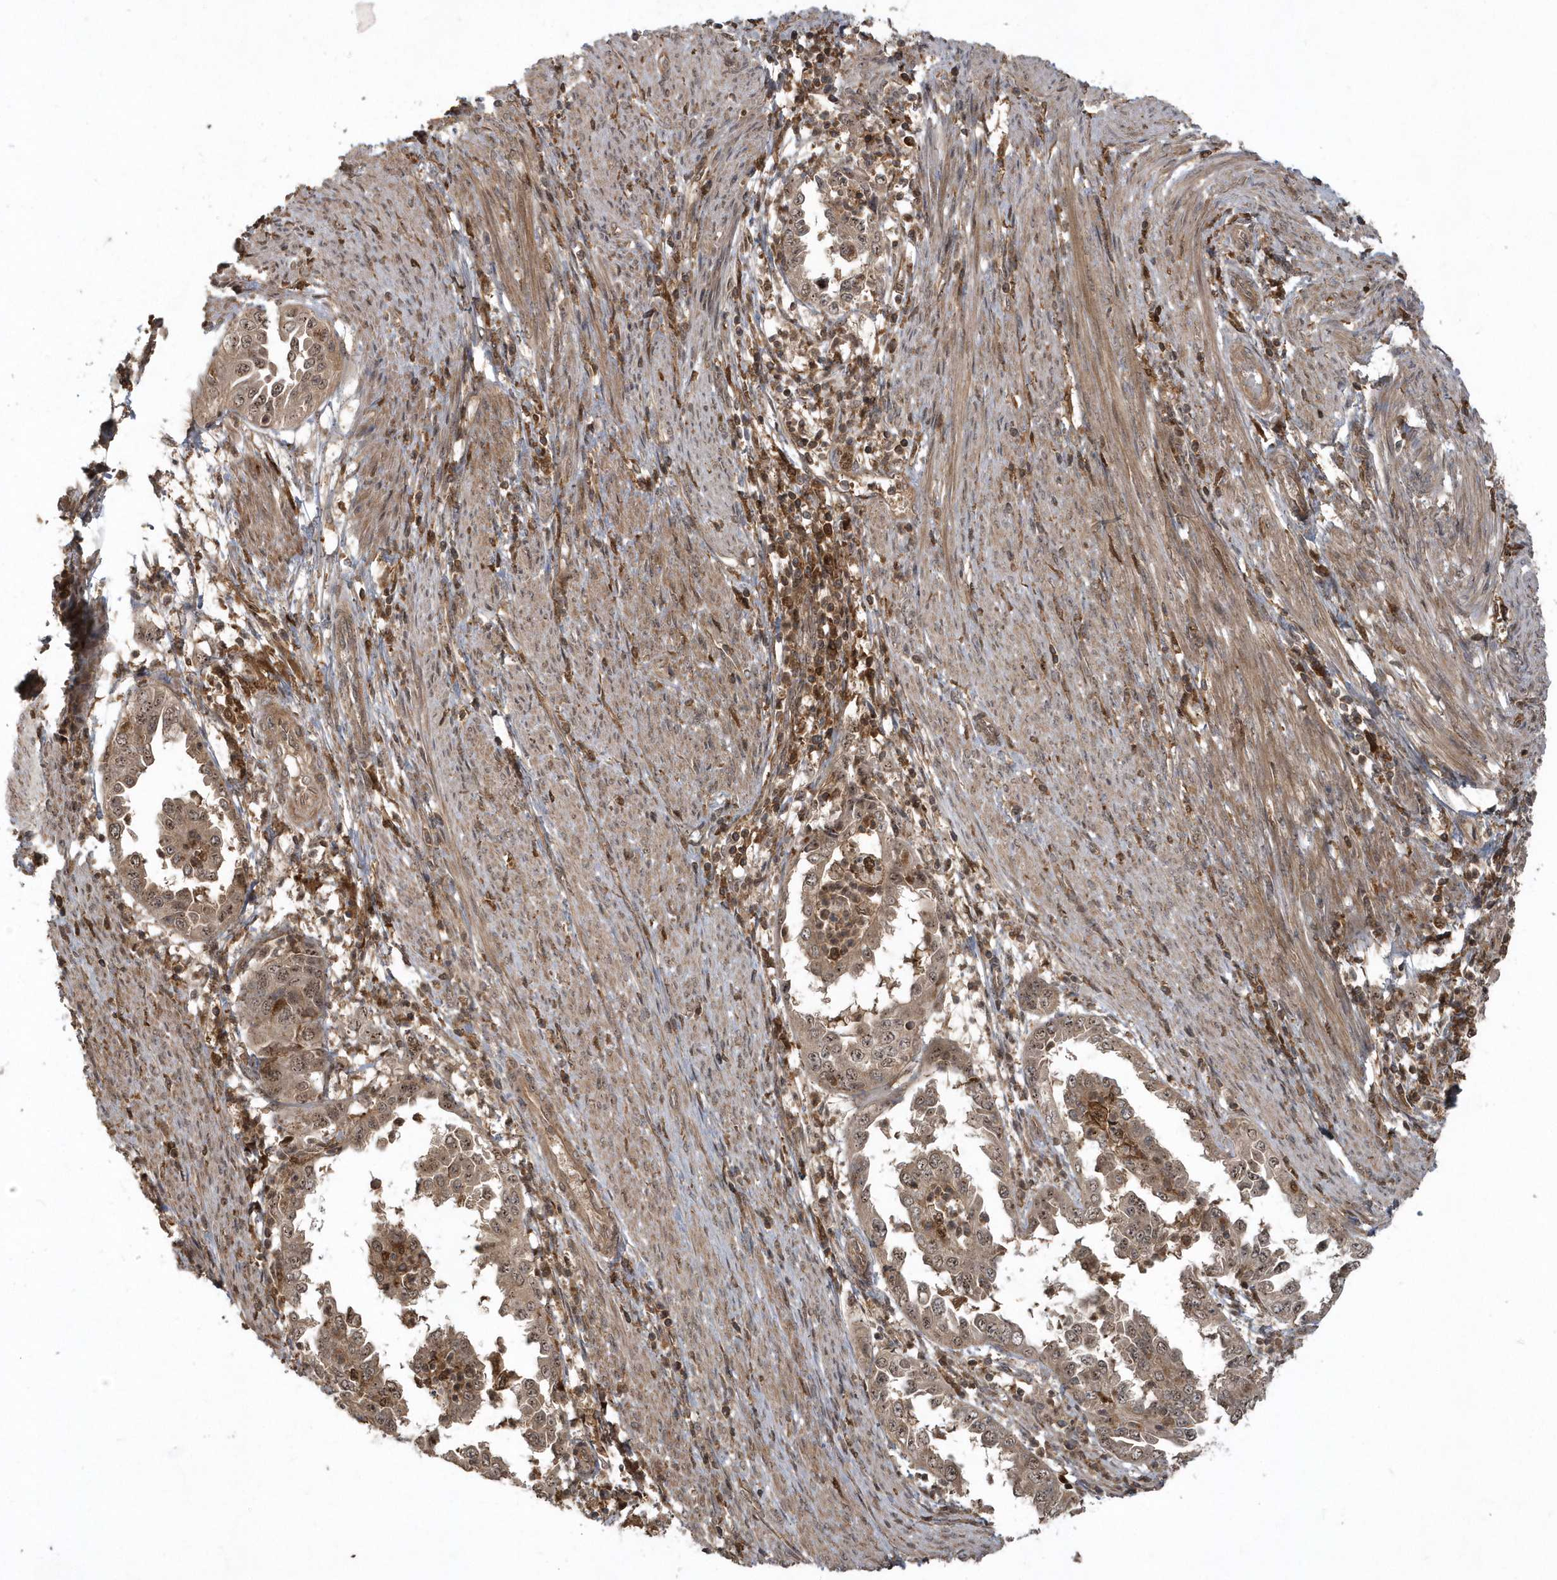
{"staining": {"intensity": "moderate", "quantity": ">75%", "location": "cytoplasmic/membranous,nuclear"}, "tissue": "endometrial cancer", "cell_type": "Tumor cells", "image_type": "cancer", "snomed": [{"axis": "morphology", "description": "Adenocarcinoma, NOS"}, {"axis": "topography", "description": "Endometrium"}], "caption": "Protein expression analysis of endometrial adenocarcinoma demonstrates moderate cytoplasmic/membranous and nuclear expression in approximately >75% of tumor cells.", "gene": "LACC1", "patient": {"sex": "female", "age": 85}}